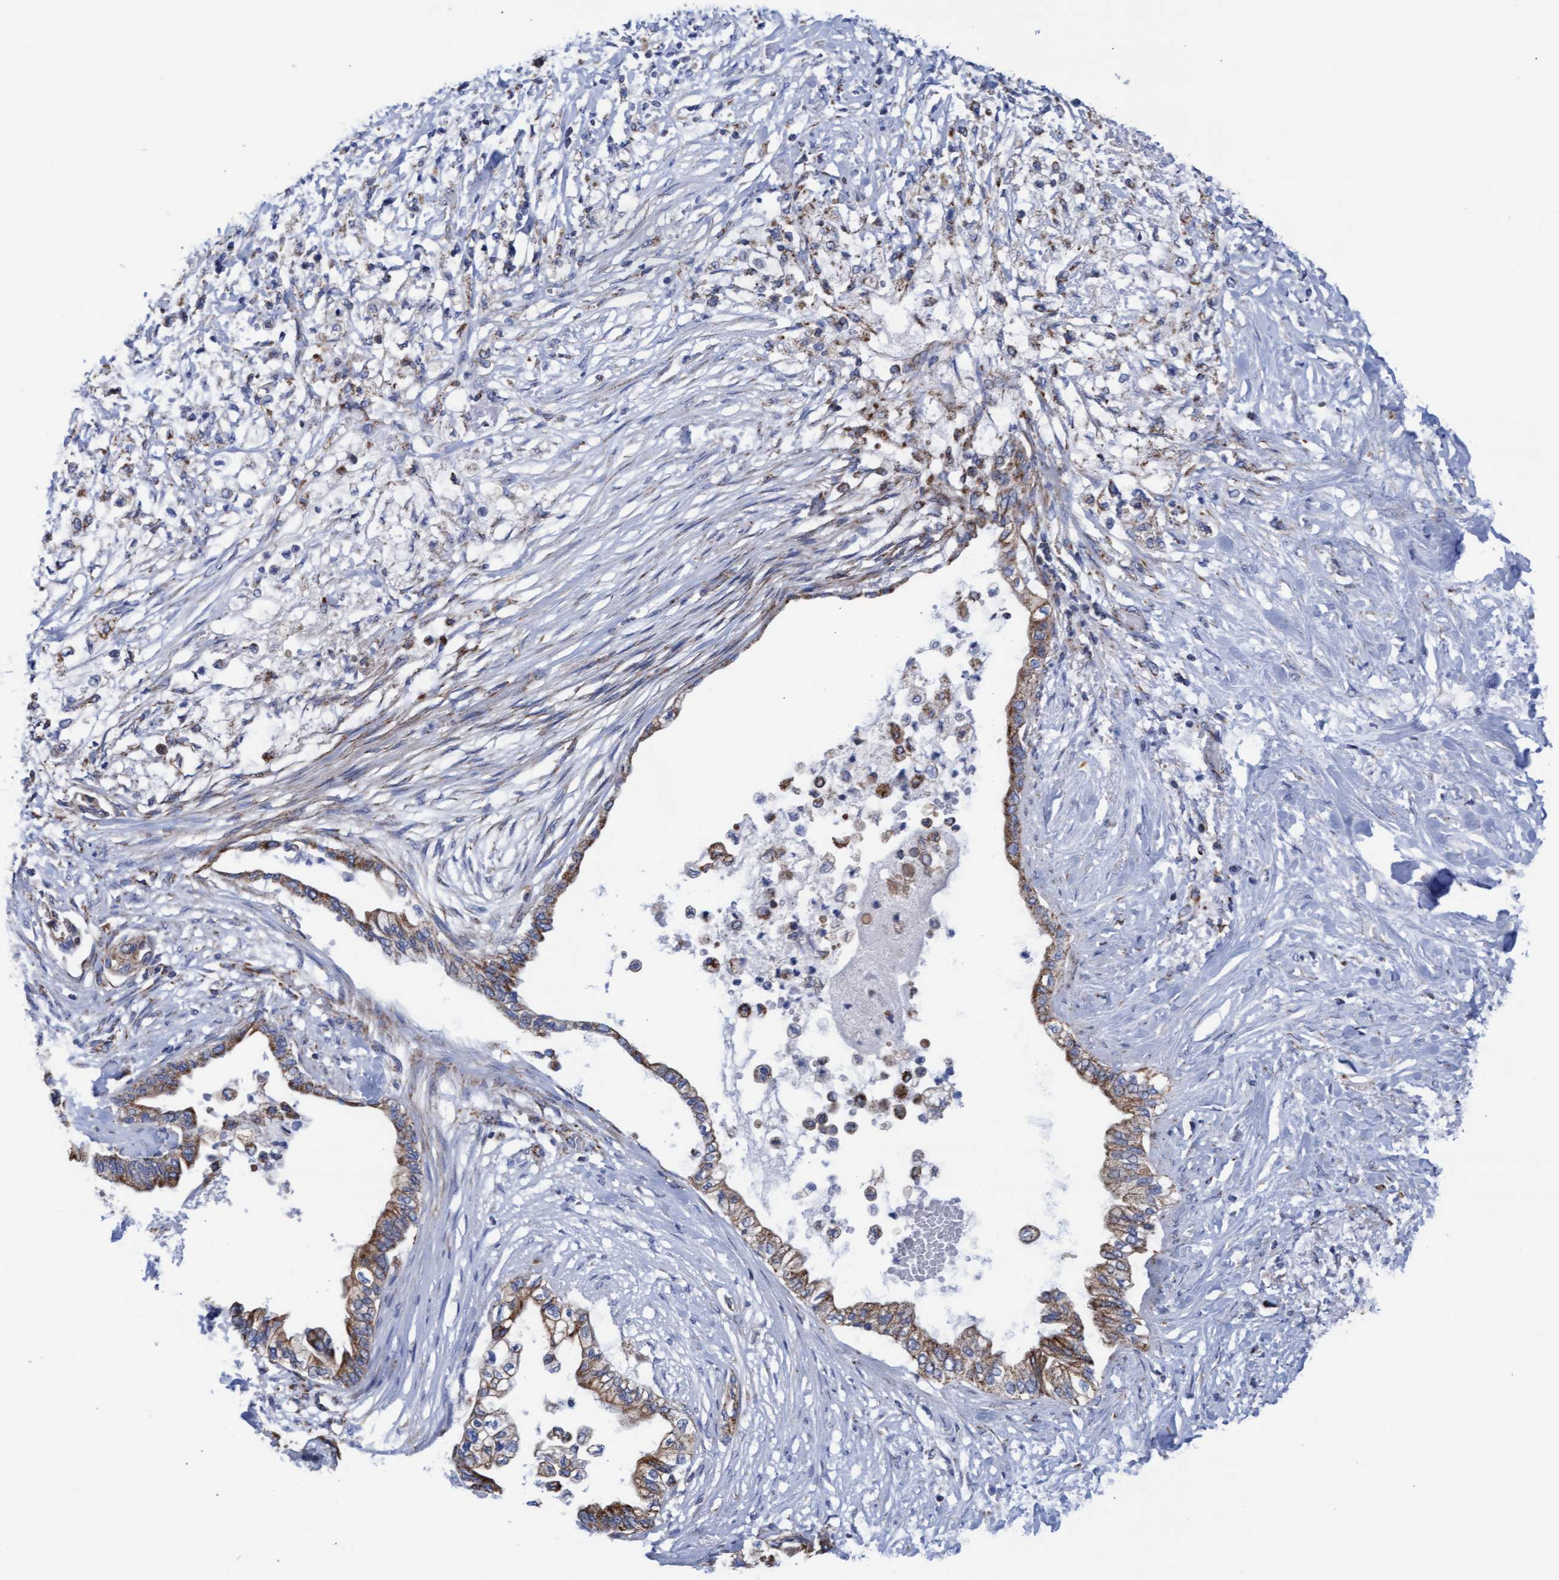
{"staining": {"intensity": "moderate", "quantity": ">75%", "location": "cytoplasmic/membranous"}, "tissue": "pancreatic cancer", "cell_type": "Tumor cells", "image_type": "cancer", "snomed": [{"axis": "morphology", "description": "Normal tissue, NOS"}, {"axis": "morphology", "description": "Adenocarcinoma, NOS"}, {"axis": "topography", "description": "Pancreas"}, {"axis": "topography", "description": "Duodenum"}], "caption": "The micrograph exhibits immunohistochemical staining of pancreatic cancer. There is moderate cytoplasmic/membranous positivity is seen in about >75% of tumor cells.", "gene": "MRPL38", "patient": {"sex": "female", "age": 60}}